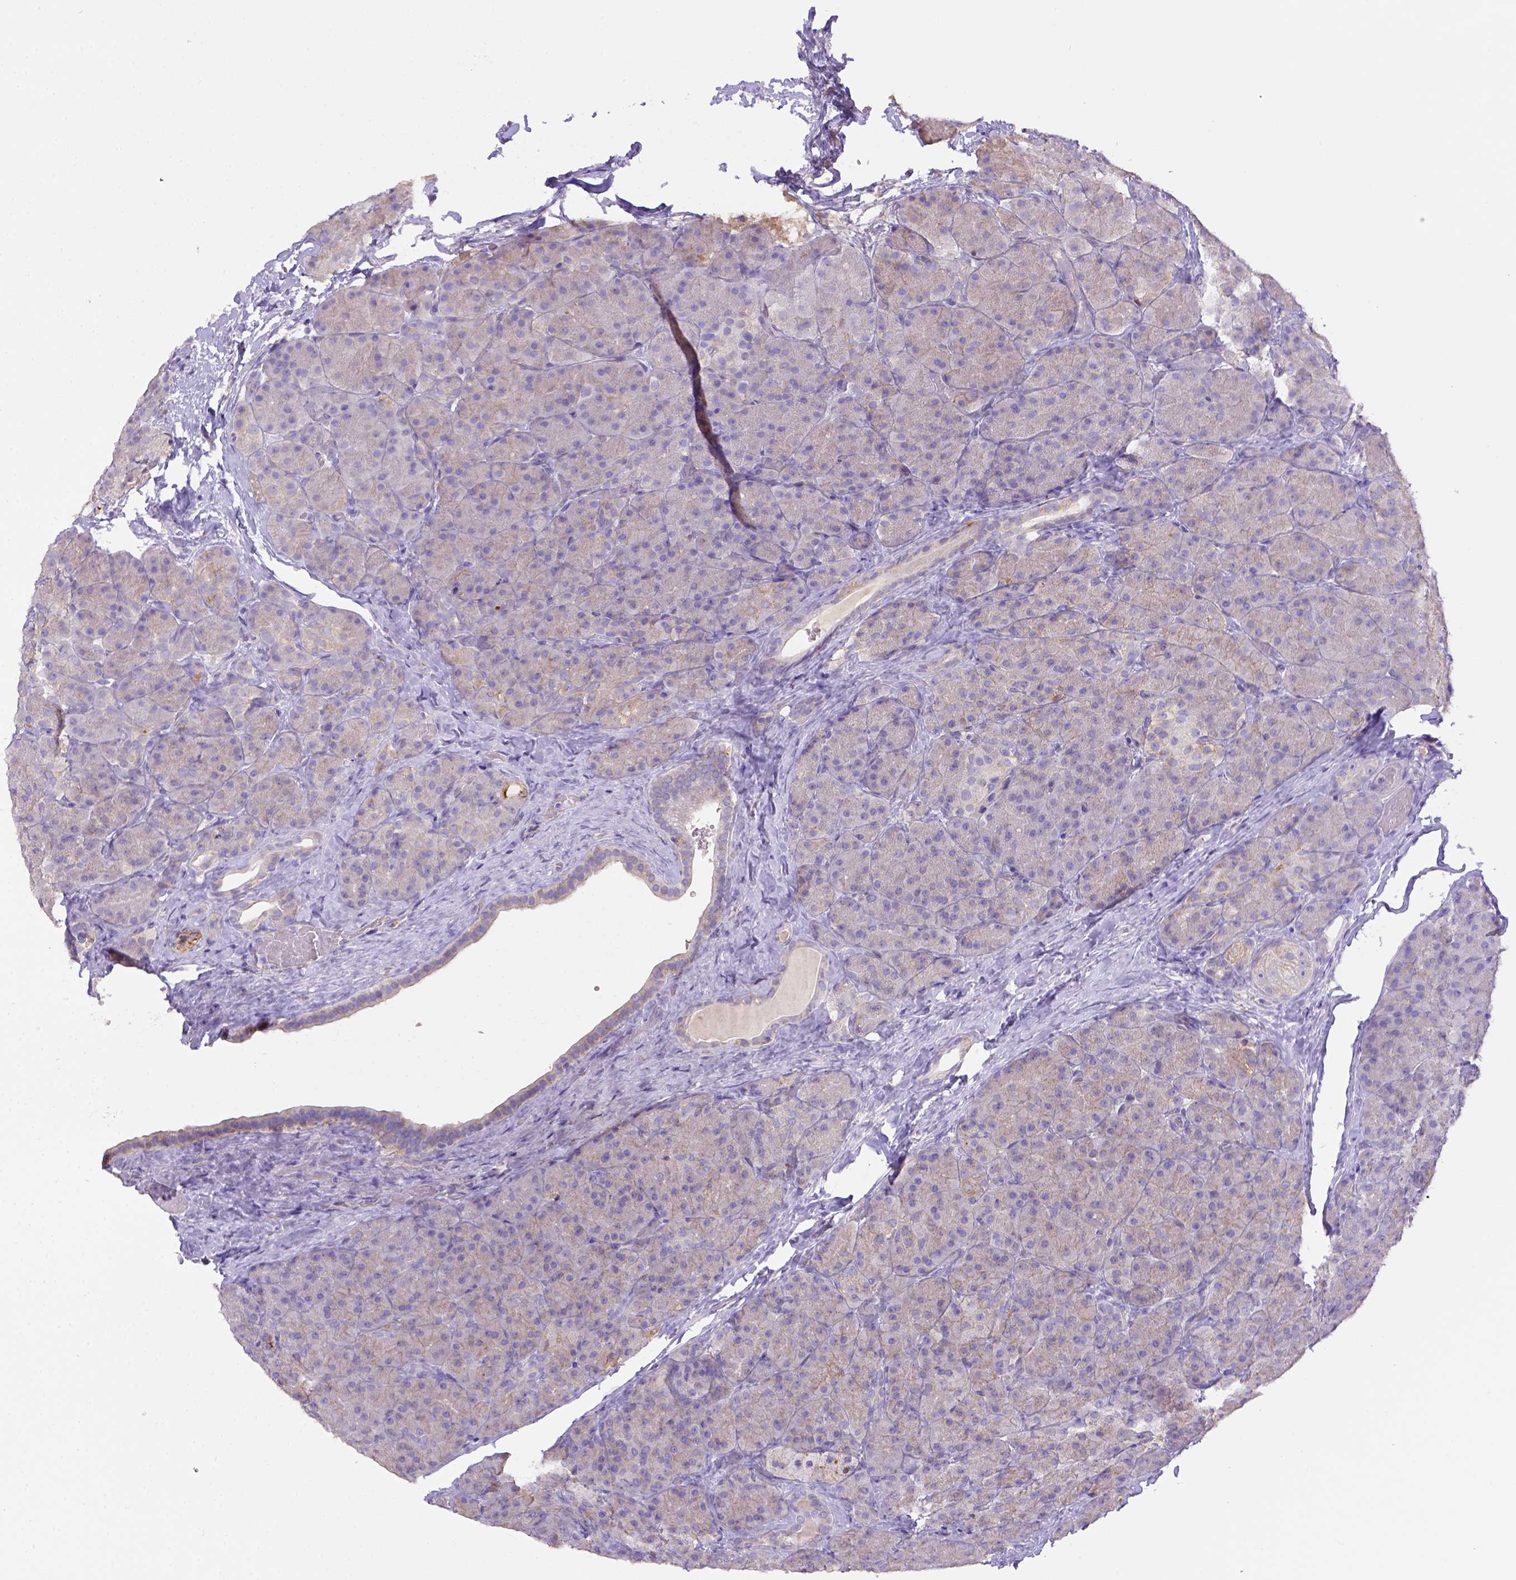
{"staining": {"intensity": "negative", "quantity": "none", "location": "none"}, "tissue": "pancreas", "cell_type": "Exocrine glandular cells", "image_type": "normal", "snomed": [{"axis": "morphology", "description": "Normal tissue, NOS"}, {"axis": "topography", "description": "Pancreas"}], "caption": "This is a photomicrograph of IHC staining of unremarkable pancreas, which shows no positivity in exocrine glandular cells.", "gene": "CD40", "patient": {"sex": "male", "age": 57}}